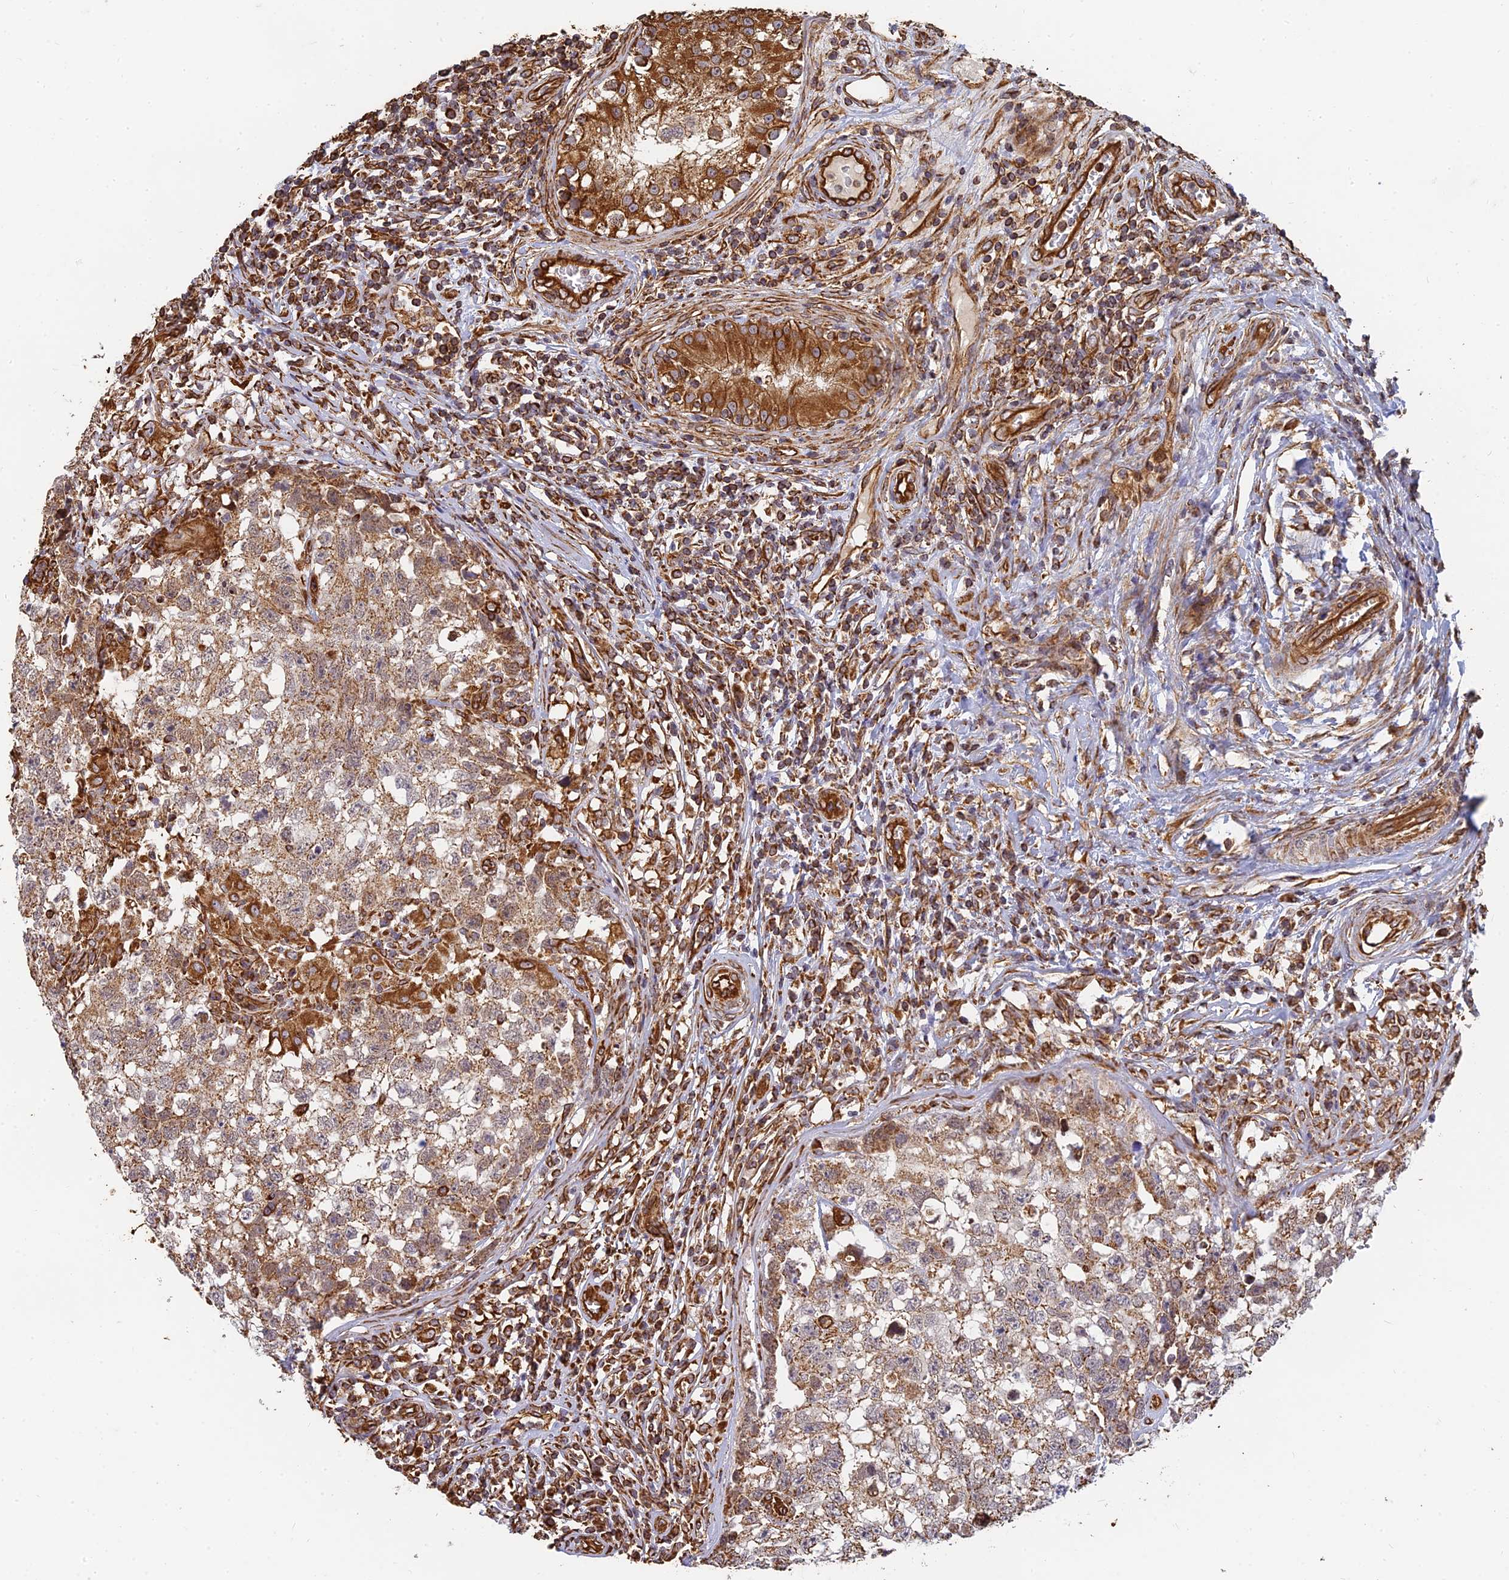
{"staining": {"intensity": "moderate", "quantity": ">75%", "location": "cytoplasmic/membranous"}, "tissue": "testis cancer", "cell_type": "Tumor cells", "image_type": "cancer", "snomed": [{"axis": "morphology", "description": "Seminoma, NOS"}, {"axis": "morphology", "description": "Carcinoma, Embryonal, NOS"}, {"axis": "topography", "description": "Testis"}], "caption": "Testis cancer was stained to show a protein in brown. There is medium levels of moderate cytoplasmic/membranous positivity in approximately >75% of tumor cells. Nuclei are stained in blue.", "gene": "DSTYK", "patient": {"sex": "male", "age": 29}}